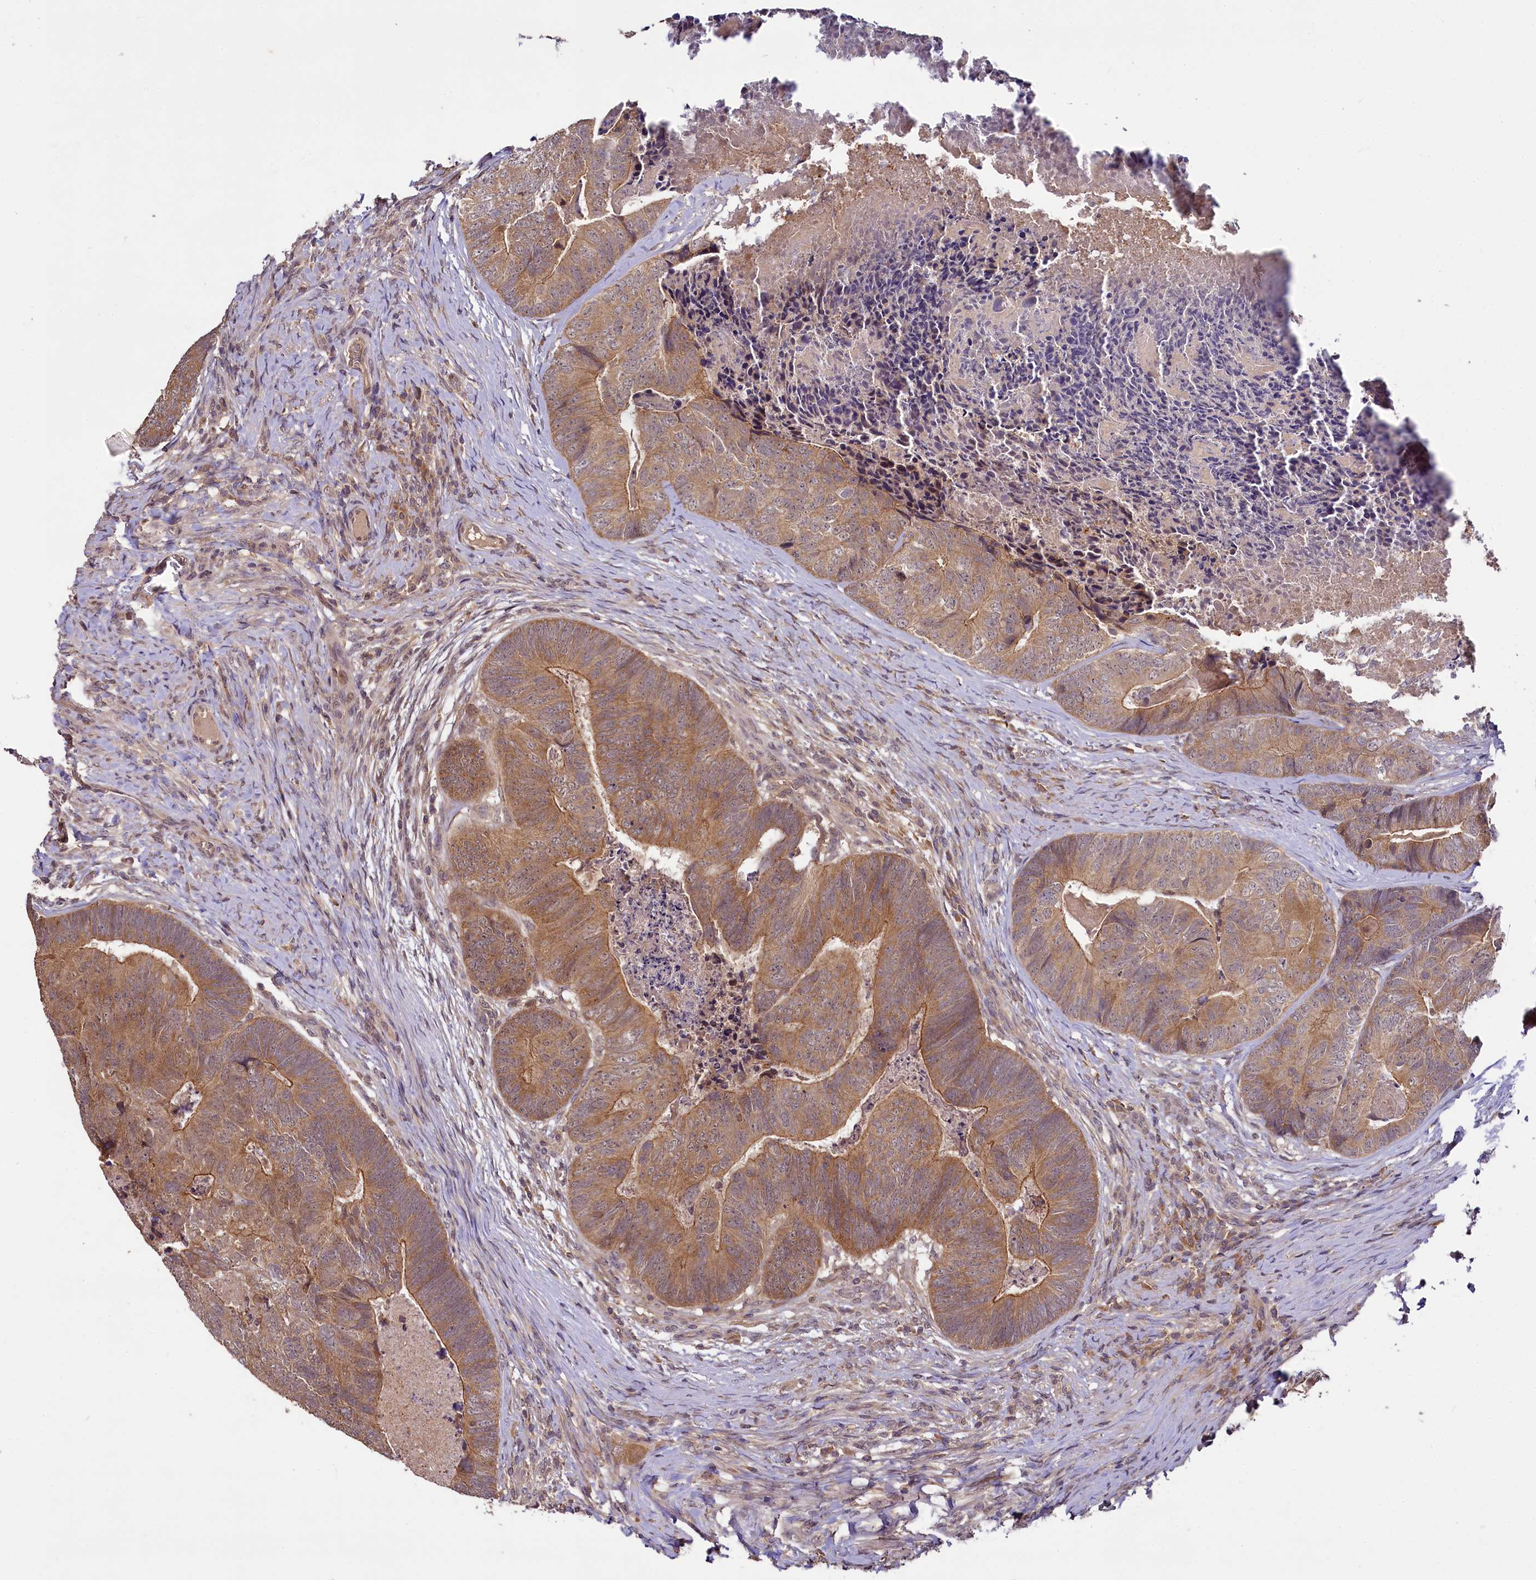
{"staining": {"intensity": "moderate", "quantity": ">75%", "location": "cytoplasmic/membranous"}, "tissue": "colorectal cancer", "cell_type": "Tumor cells", "image_type": "cancer", "snomed": [{"axis": "morphology", "description": "Adenocarcinoma, NOS"}, {"axis": "topography", "description": "Colon"}], "caption": "The photomicrograph exhibits a brown stain indicating the presence of a protein in the cytoplasmic/membranous of tumor cells in colorectal cancer (adenocarcinoma). The protein of interest is shown in brown color, while the nuclei are stained blue.", "gene": "TMEM39A", "patient": {"sex": "female", "age": 67}}